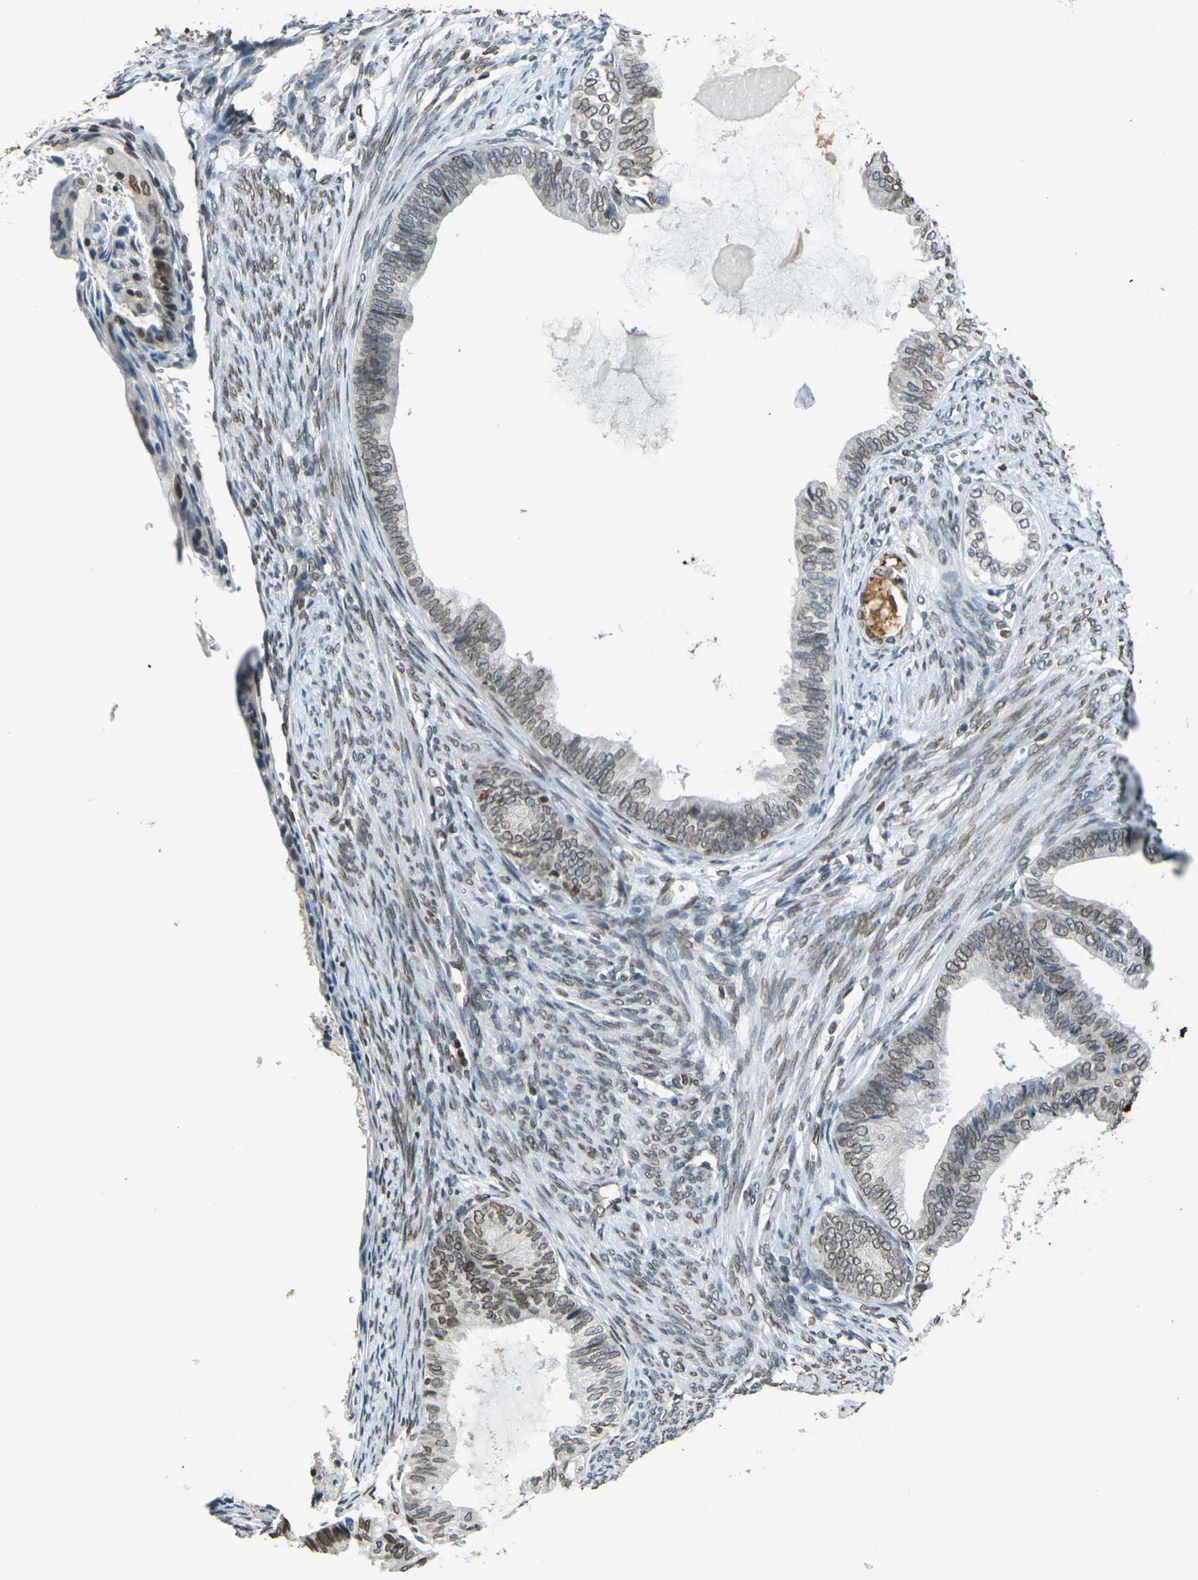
{"staining": {"intensity": "moderate", "quantity": ">75%", "location": "cytoplasmic/membranous,nuclear"}, "tissue": "endometrial cancer", "cell_type": "Tumor cells", "image_type": "cancer", "snomed": [{"axis": "morphology", "description": "Adenocarcinoma, NOS"}, {"axis": "topography", "description": "Endometrium"}], "caption": "The histopathology image demonstrates staining of endometrial adenocarcinoma, revealing moderate cytoplasmic/membranous and nuclear protein positivity (brown color) within tumor cells.", "gene": "BRDT", "patient": {"sex": "female", "age": 86}}